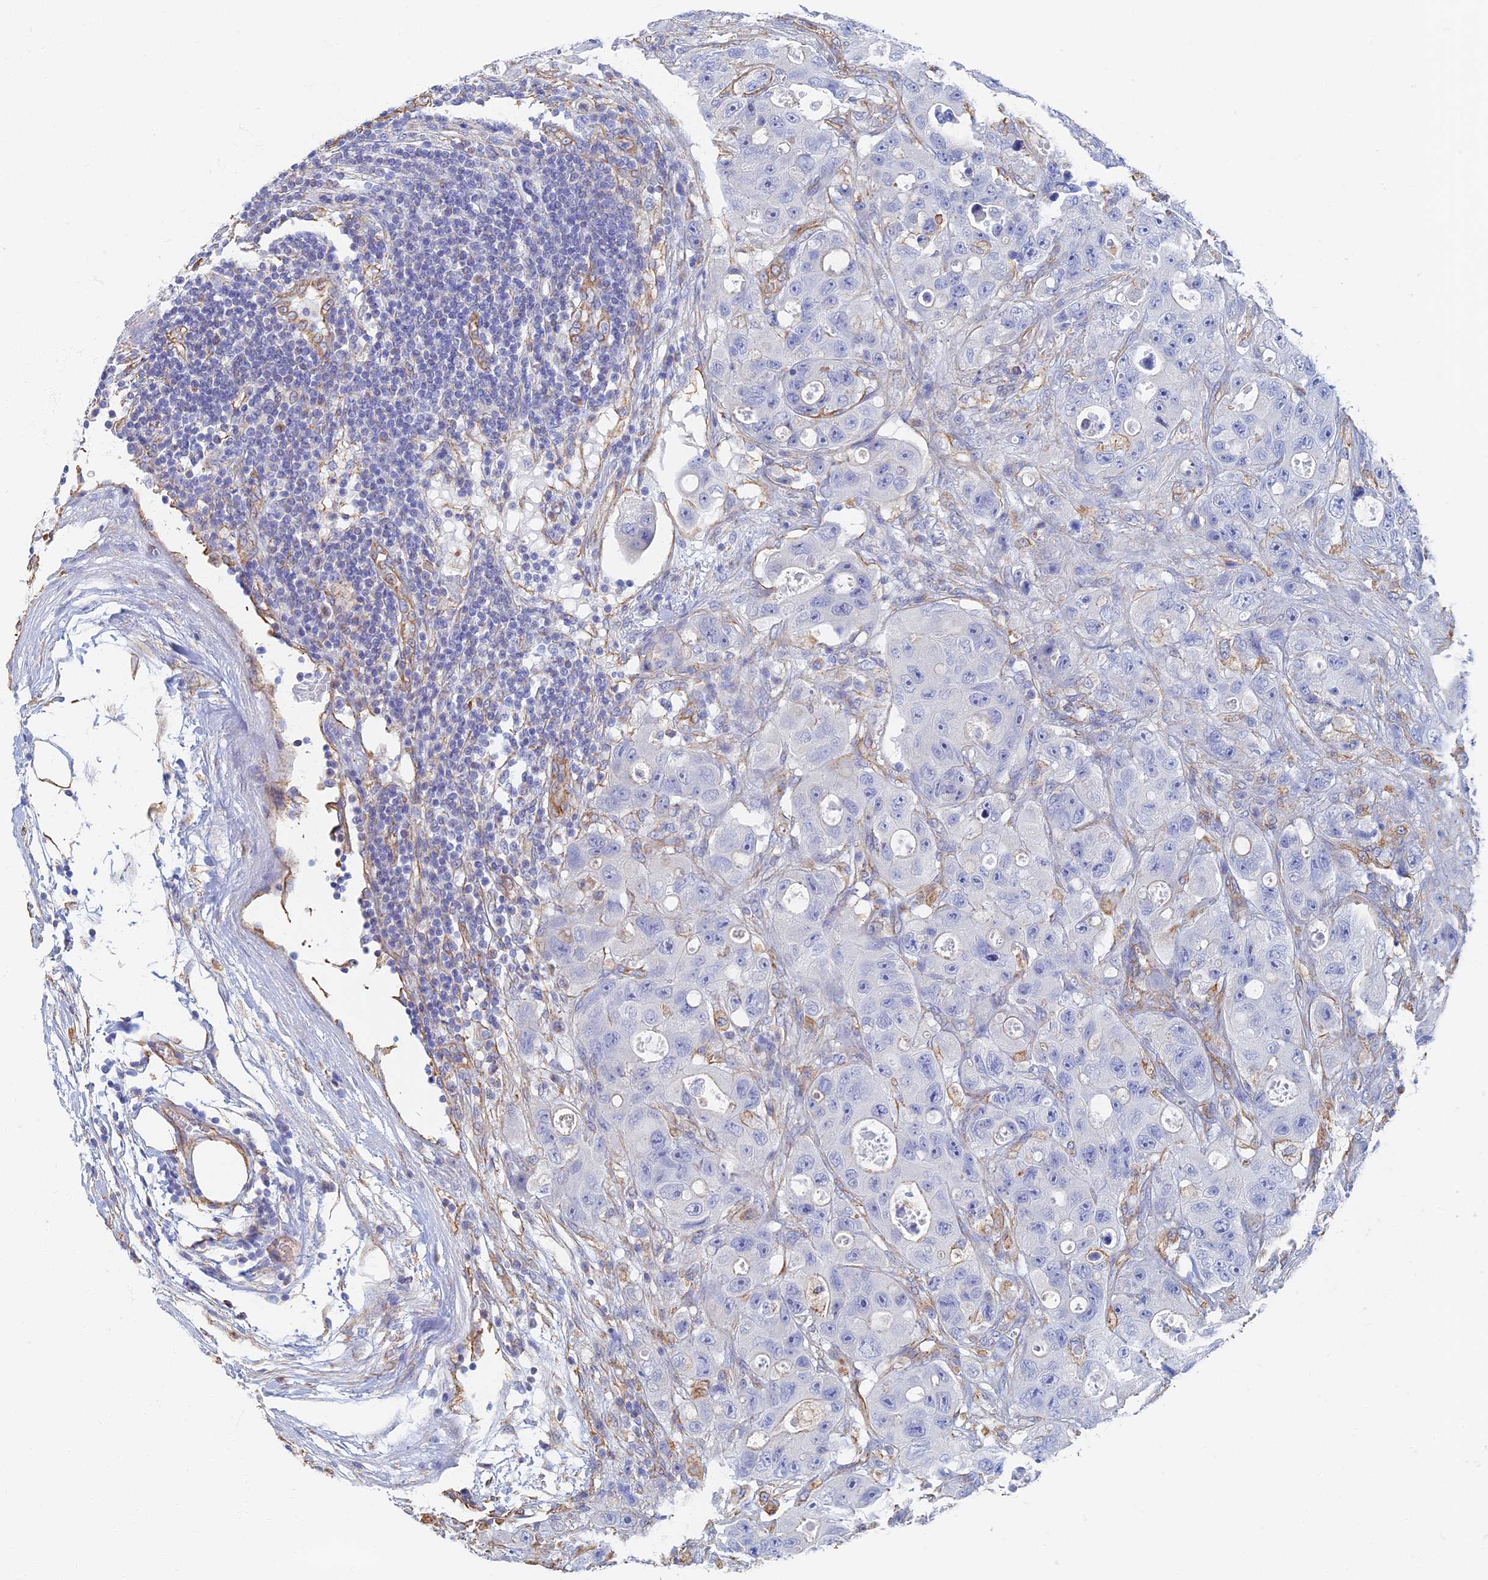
{"staining": {"intensity": "negative", "quantity": "none", "location": "none"}, "tissue": "colorectal cancer", "cell_type": "Tumor cells", "image_type": "cancer", "snomed": [{"axis": "morphology", "description": "Adenocarcinoma, NOS"}, {"axis": "topography", "description": "Colon"}], "caption": "IHC of colorectal cancer (adenocarcinoma) exhibits no positivity in tumor cells. Nuclei are stained in blue.", "gene": "RMC1", "patient": {"sex": "female", "age": 46}}